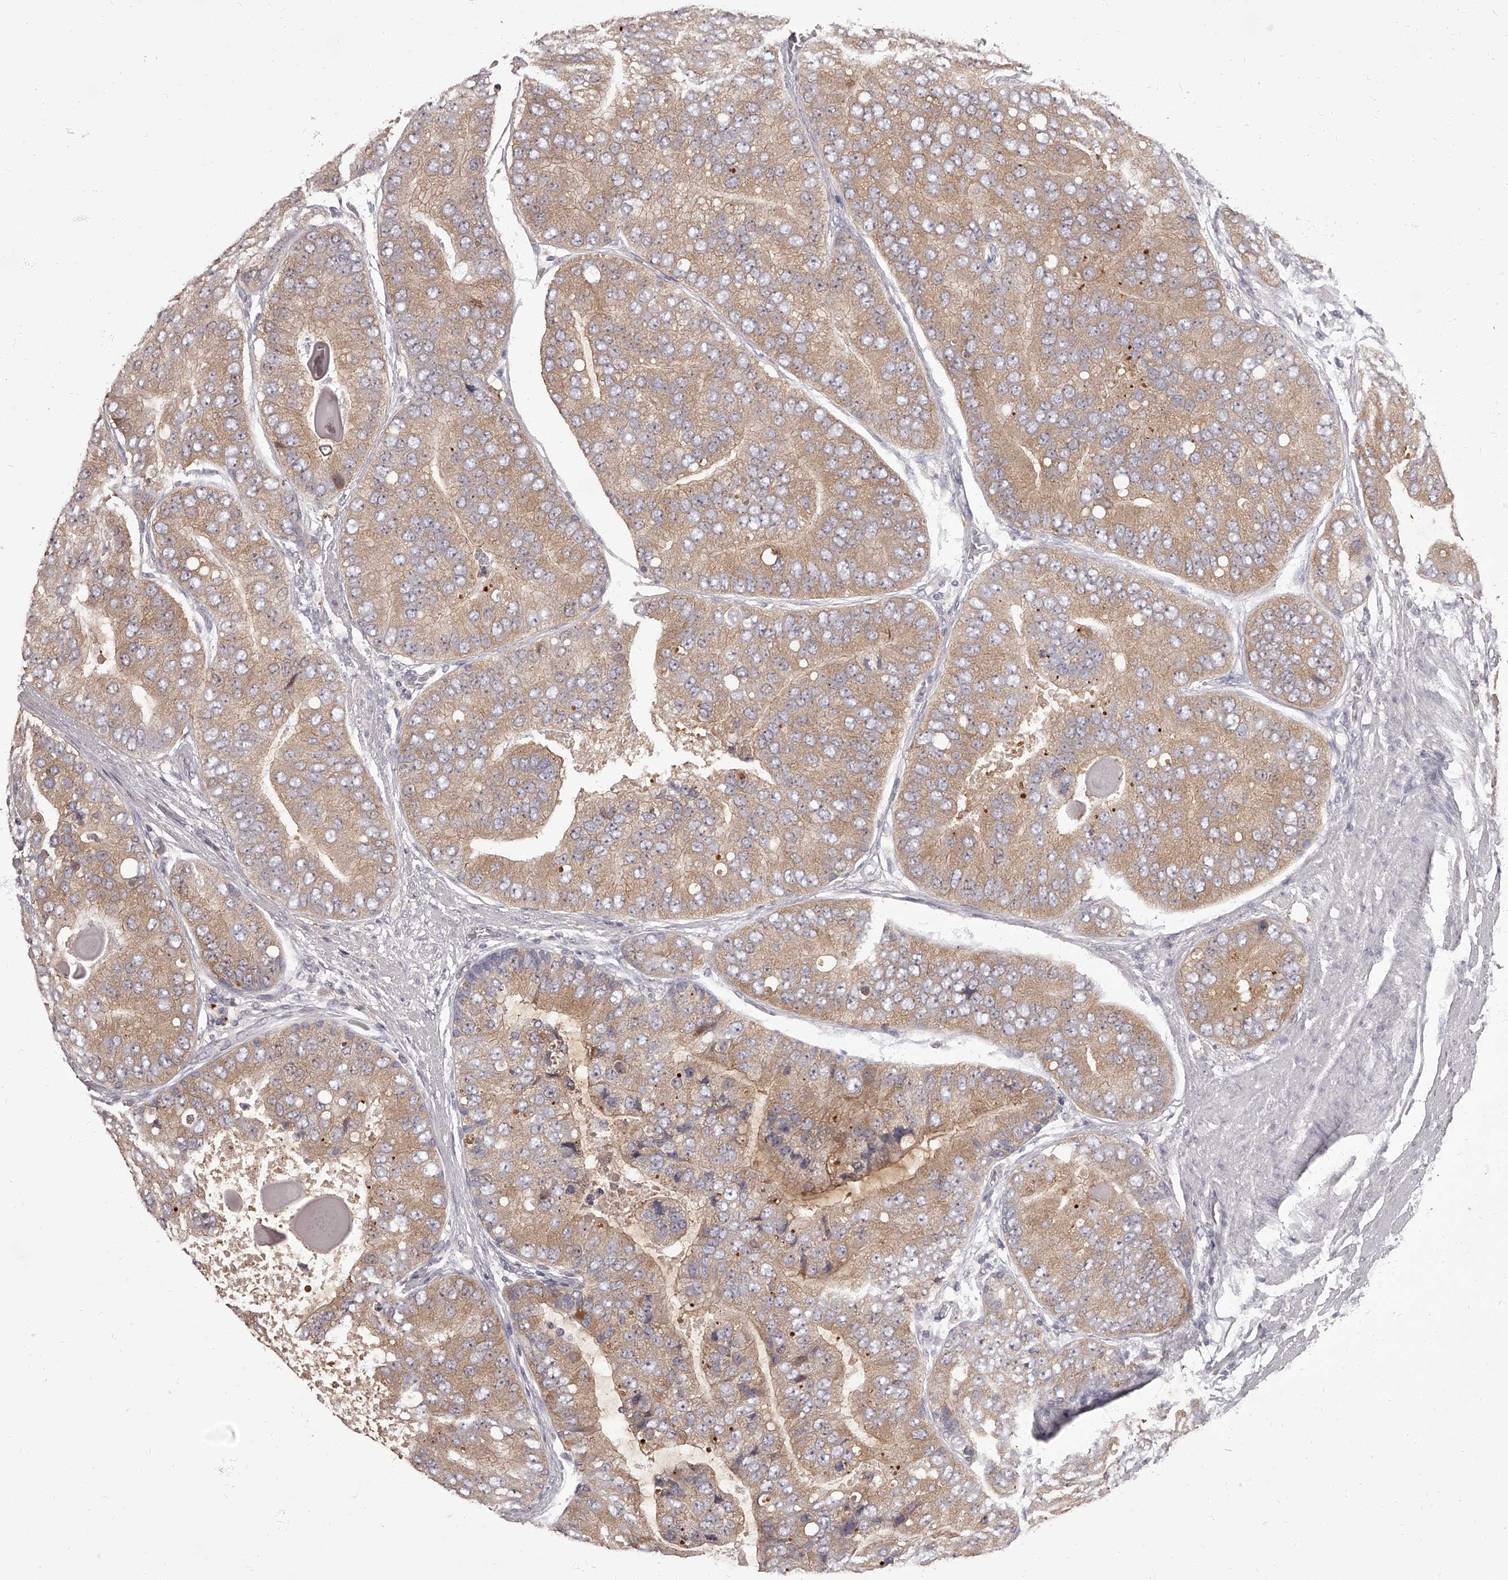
{"staining": {"intensity": "moderate", "quantity": ">75%", "location": "cytoplasmic/membranous"}, "tissue": "prostate cancer", "cell_type": "Tumor cells", "image_type": "cancer", "snomed": [{"axis": "morphology", "description": "Adenocarcinoma, High grade"}, {"axis": "topography", "description": "Prostate"}], "caption": "DAB (3,3'-diaminobenzidine) immunohistochemical staining of human prostate cancer reveals moderate cytoplasmic/membranous protein staining in approximately >75% of tumor cells. The staining was performed using DAB (3,3'-diaminobenzidine) to visualize the protein expression in brown, while the nuclei were stained in blue with hematoxylin (Magnification: 20x).", "gene": "APEH", "patient": {"sex": "male", "age": 70}}